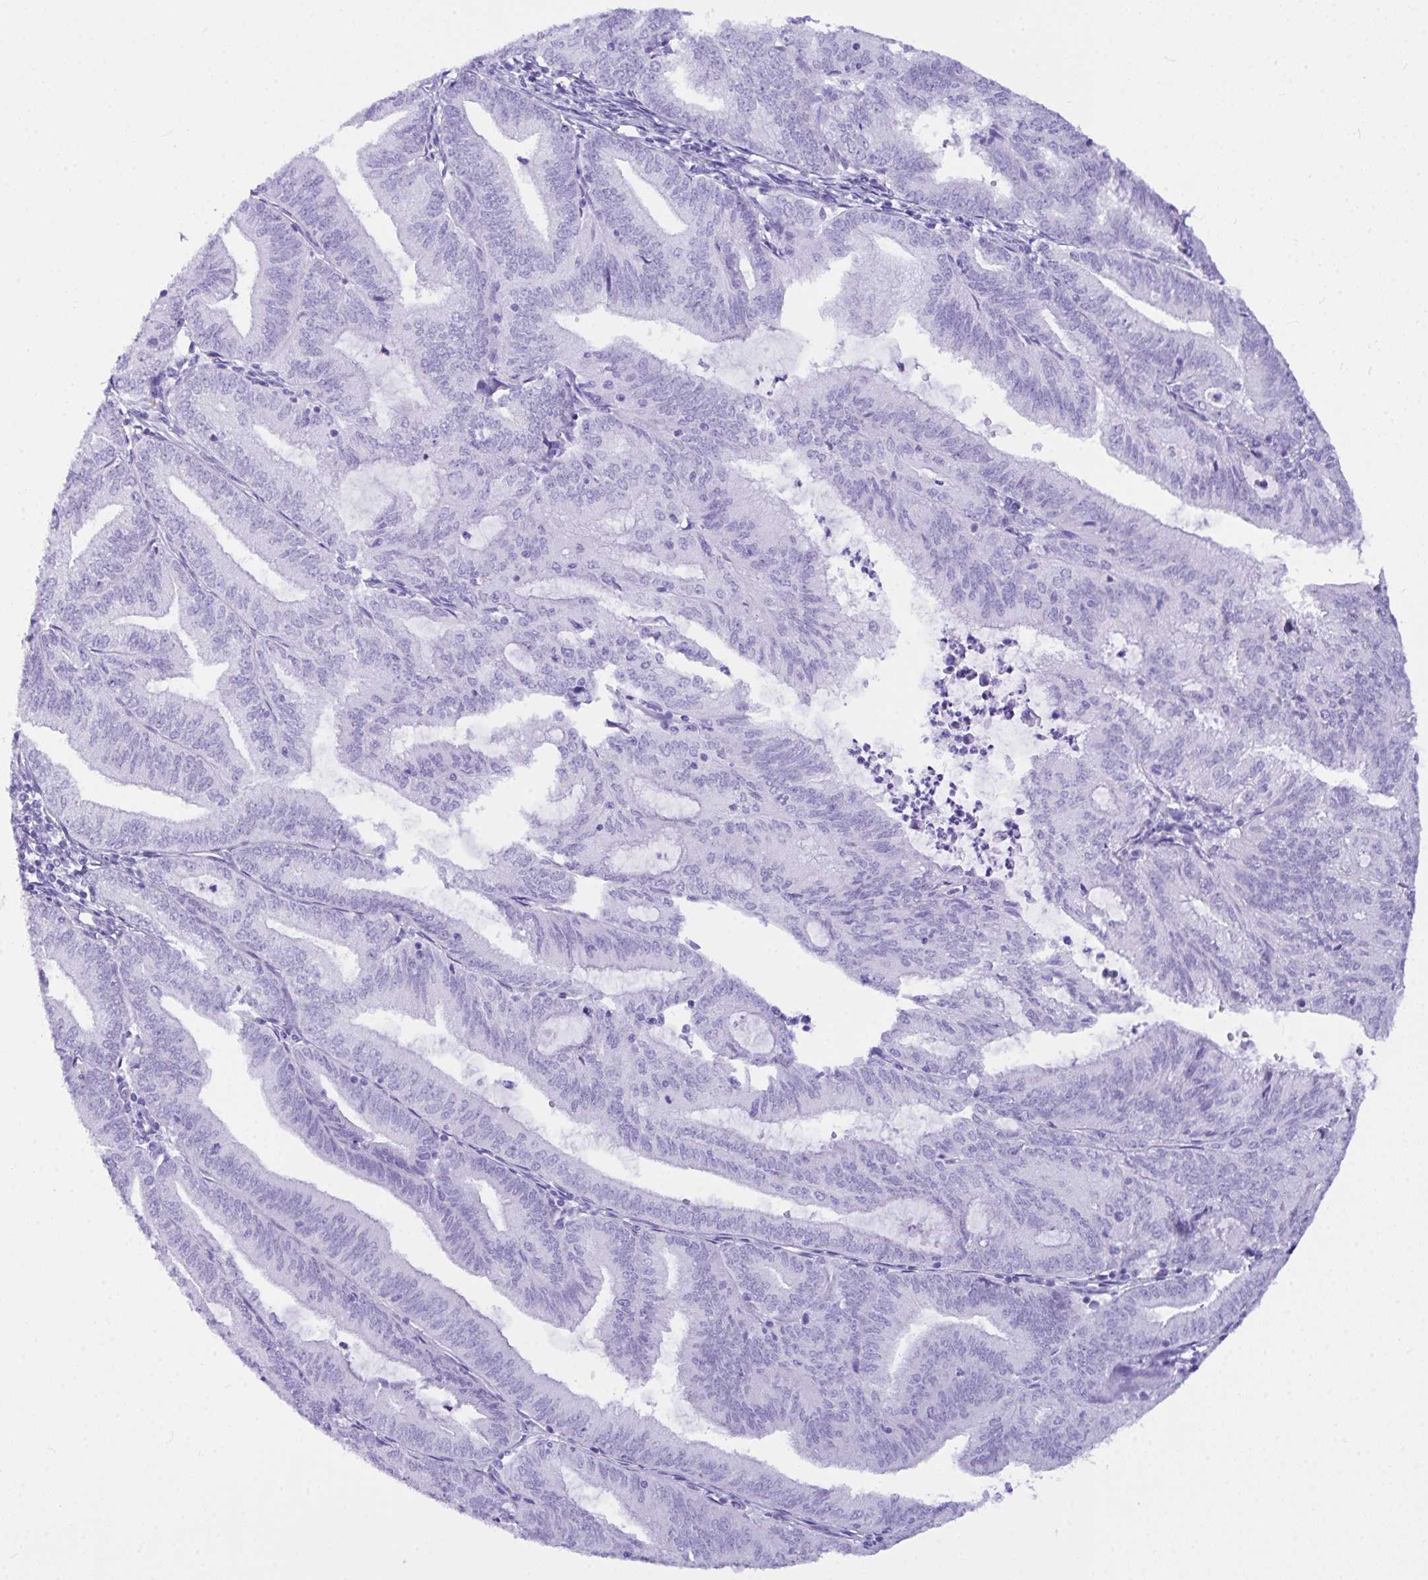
{"staining": {"intensity": "negative", "quantity": "none", "location": "none"}, "tissue": "endometrial cancer", "cell_type": "Tumor cells", "image_type": "cancer", "snomed": [{"axis": "morphology", "description": "Adenocarcinoma, NOS"}, {"axis": "topography", "description": "Endometrium"}], "caption": "Tumor cells are negative for protein expression in human adenocarcinoma (endometrial). Nuclei are stained in blue.", "gene": "BEST4", "patient": {"sex": "female", "age": 70}}